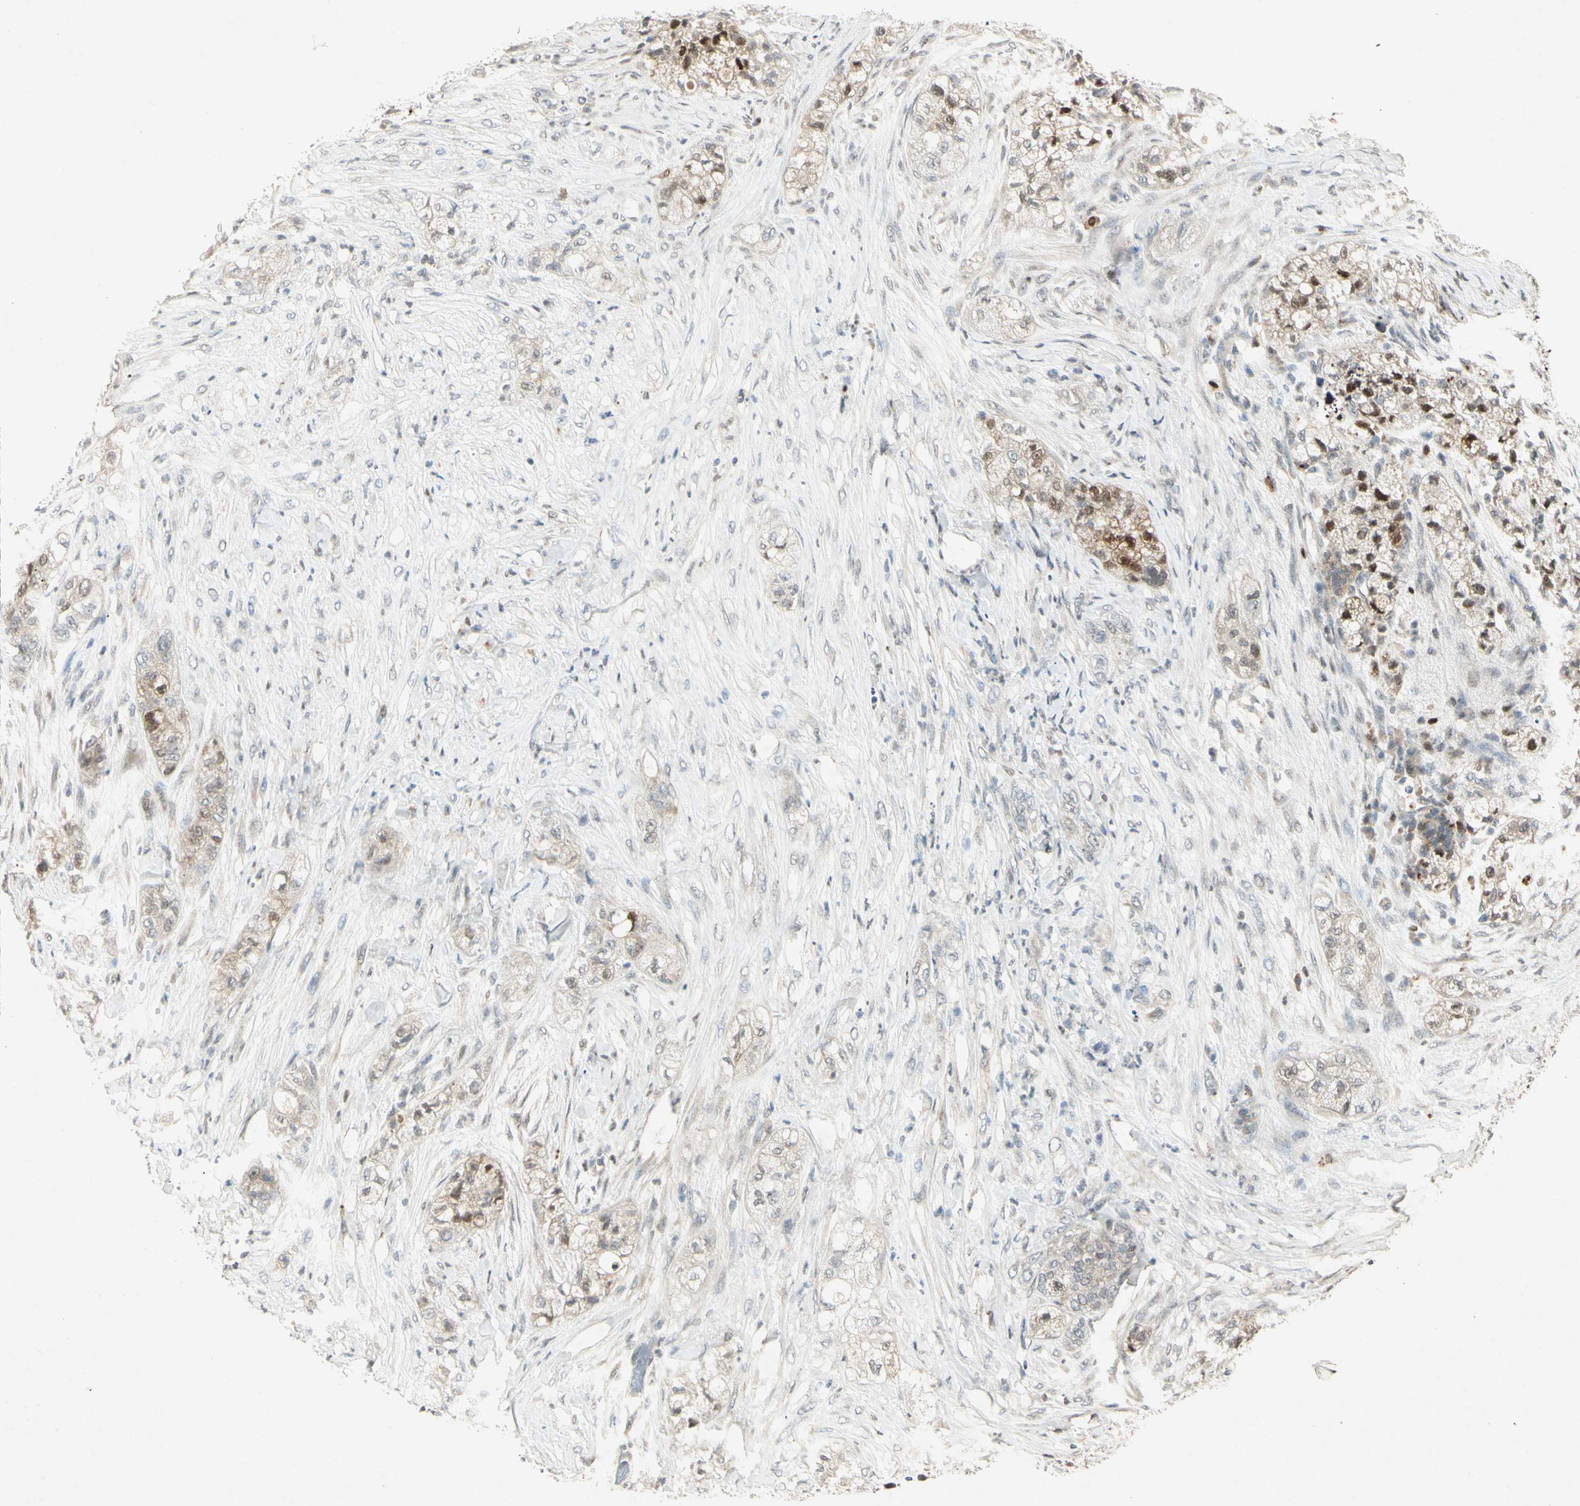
{"staining": {"intensity": "moderate", "quantity": "25%-75%", "location": "cytoplasmic/membranous,nuclear"}, "tissue": "pancreatic cancer", "cell_type": "Tumor cells", "image_type": "cancer", "snomed": [{"axis": "morphology", "description": "Adenocarcinoma, NOS"}, {"axis": "topography", "description": "Pancreas"}], "caption": "Protein analysis of pancreatic cancer tissue displays moderate cytoplasmic/membranous and nuclear staining in about 25%-75% of tumor cells.", "gene": "HSPA1B", "patient": {"sex": "female", "age": 78}}